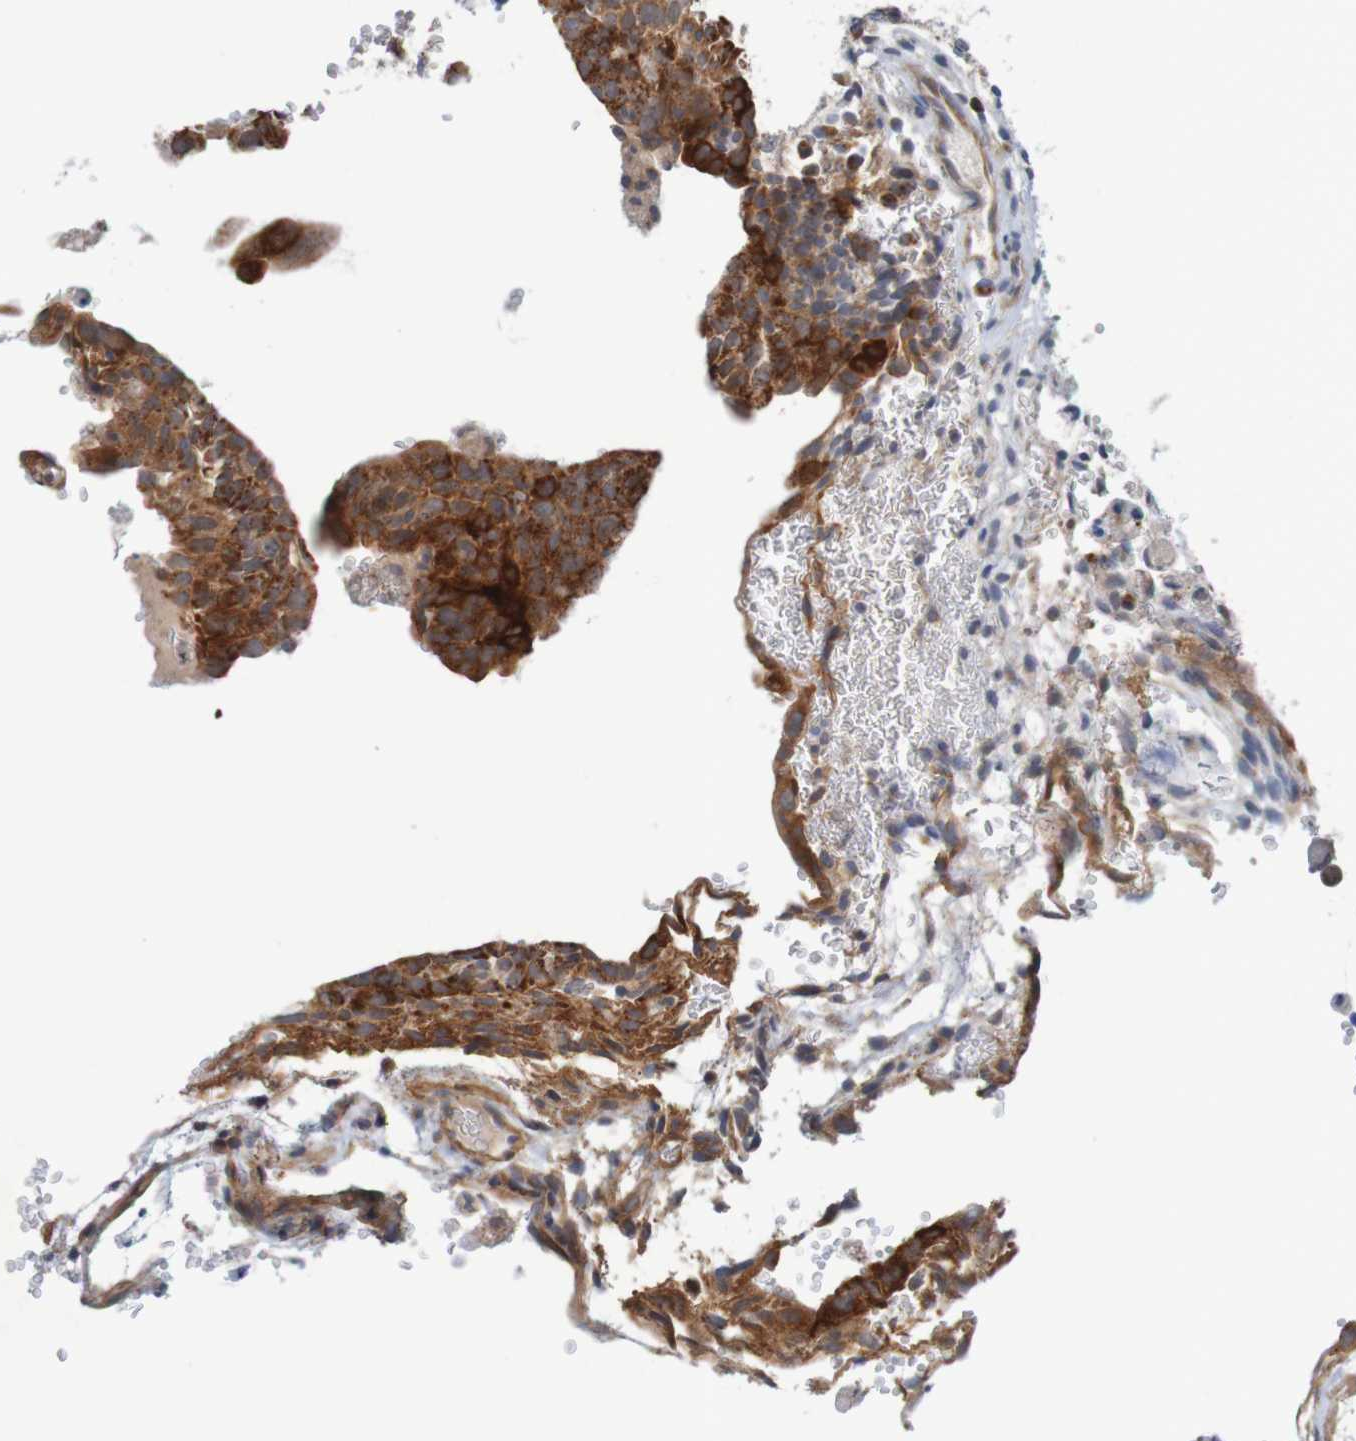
{"staining": {"intensity": "strong", "quantity": ">75%", "location": "cytoplasmic/membranous"}, "tissue": "testis cancer", "cell_type": "Tumor cells", "image_type": "cancer", "snomed": [{"axis": "morphology", "description": "Seminoma, NOS"}, {"axis": "morphology", "description": "Carcinoma, Embryonal, NOS"}, {"axis": "topography", "description": "Testis"}], "caption": "DAB immunohistochemical staining of testis embryonal carcinoma displays strong cytoplasmic/membranous protein staining in about >75% of tumor cells. Ihc stains the protein of interest in brown and the nuclei are stained blue.", "gene": "NAV2", "patient": {"sex": "male", "age": 52}}